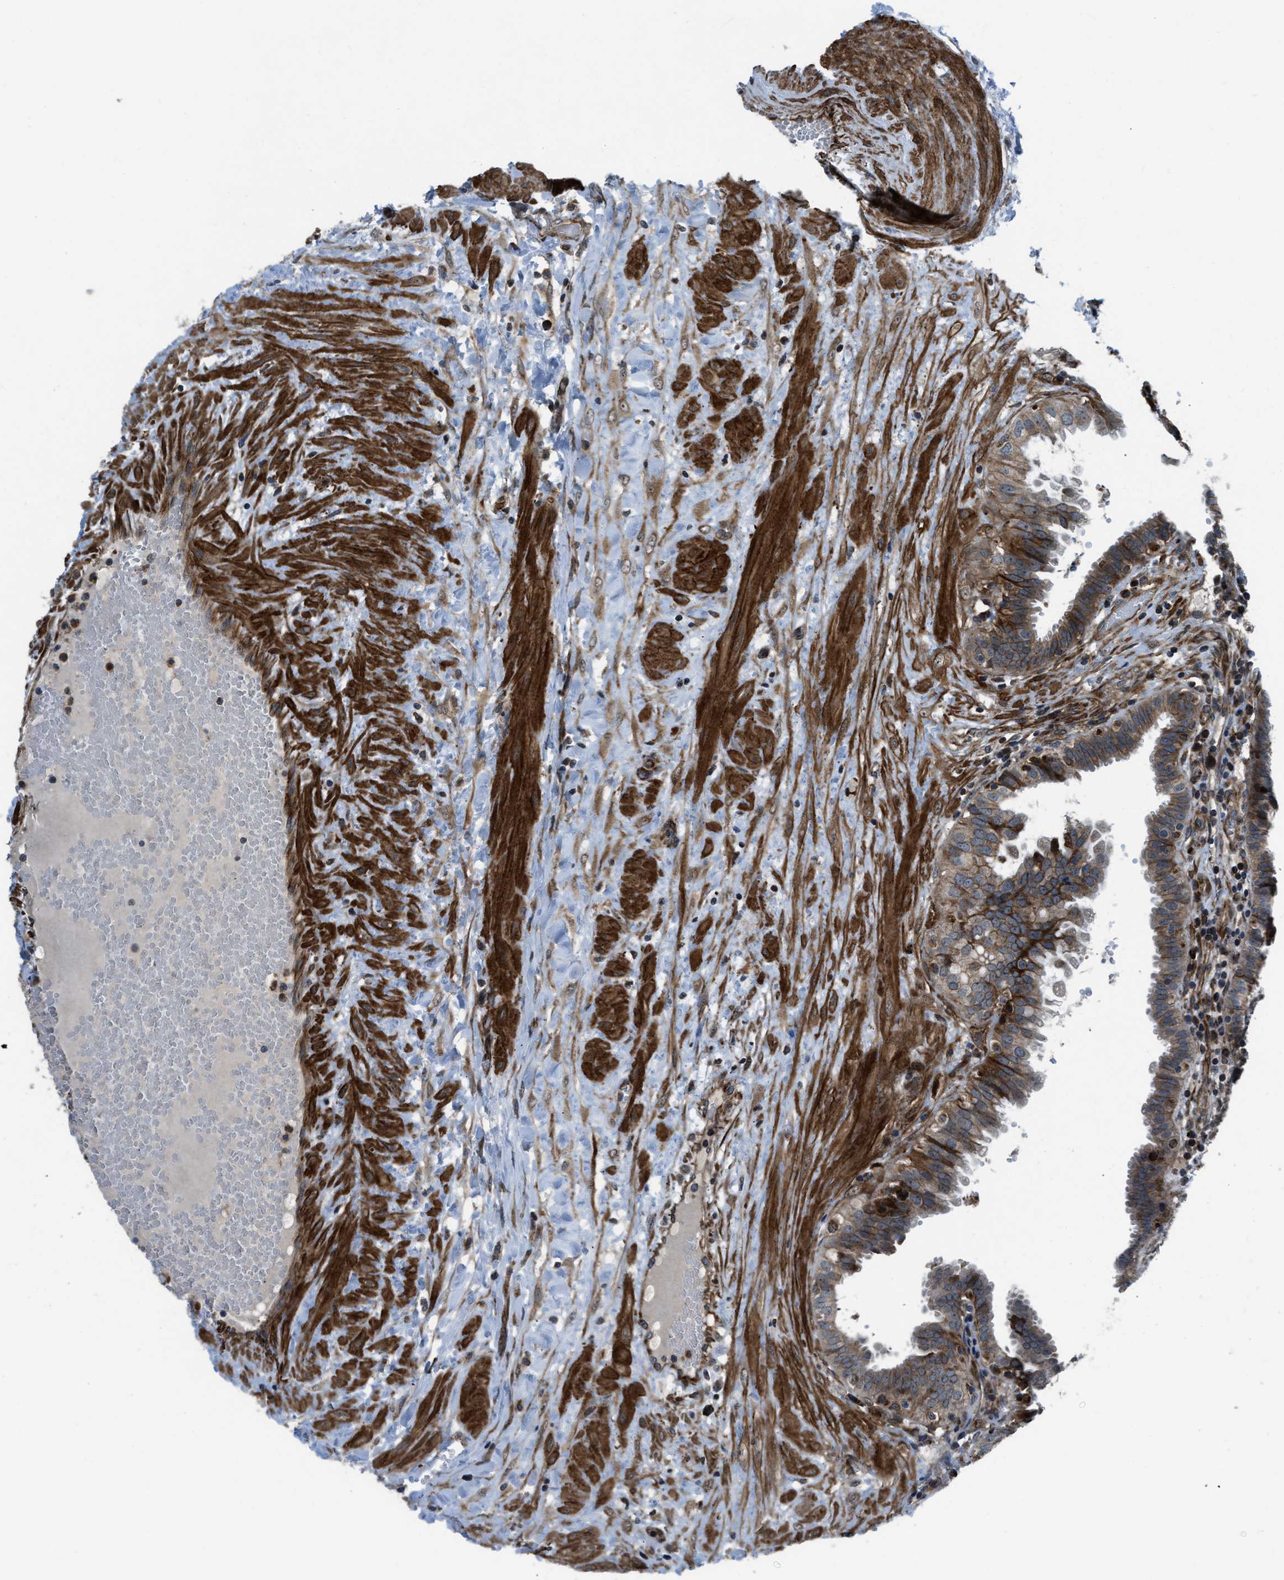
{"staining": {"intensity": "strong", "quantity": ">75%", "location": "cytoplasmic/membranous"}, "tissue": "fallopian tube", "cell_type": "Glandular cells", "image_type": "normal", "snomed": [{"axis": "morphology", "description": "Normal tissue, NOS"}, {"axis": "topography", "description": "Fallopian tube"}, {"axis": "topography", "description": "Placenta"}], "caption": "This histopathology image demonstrates immunohistochemistry (IHC) staining of benign human fallopian tube, with high strong cytoplasmic/membranous expression in about >75% of glandular cells.", "gene": "GSDME", "patient": {"sex": "female", "age": 32}}